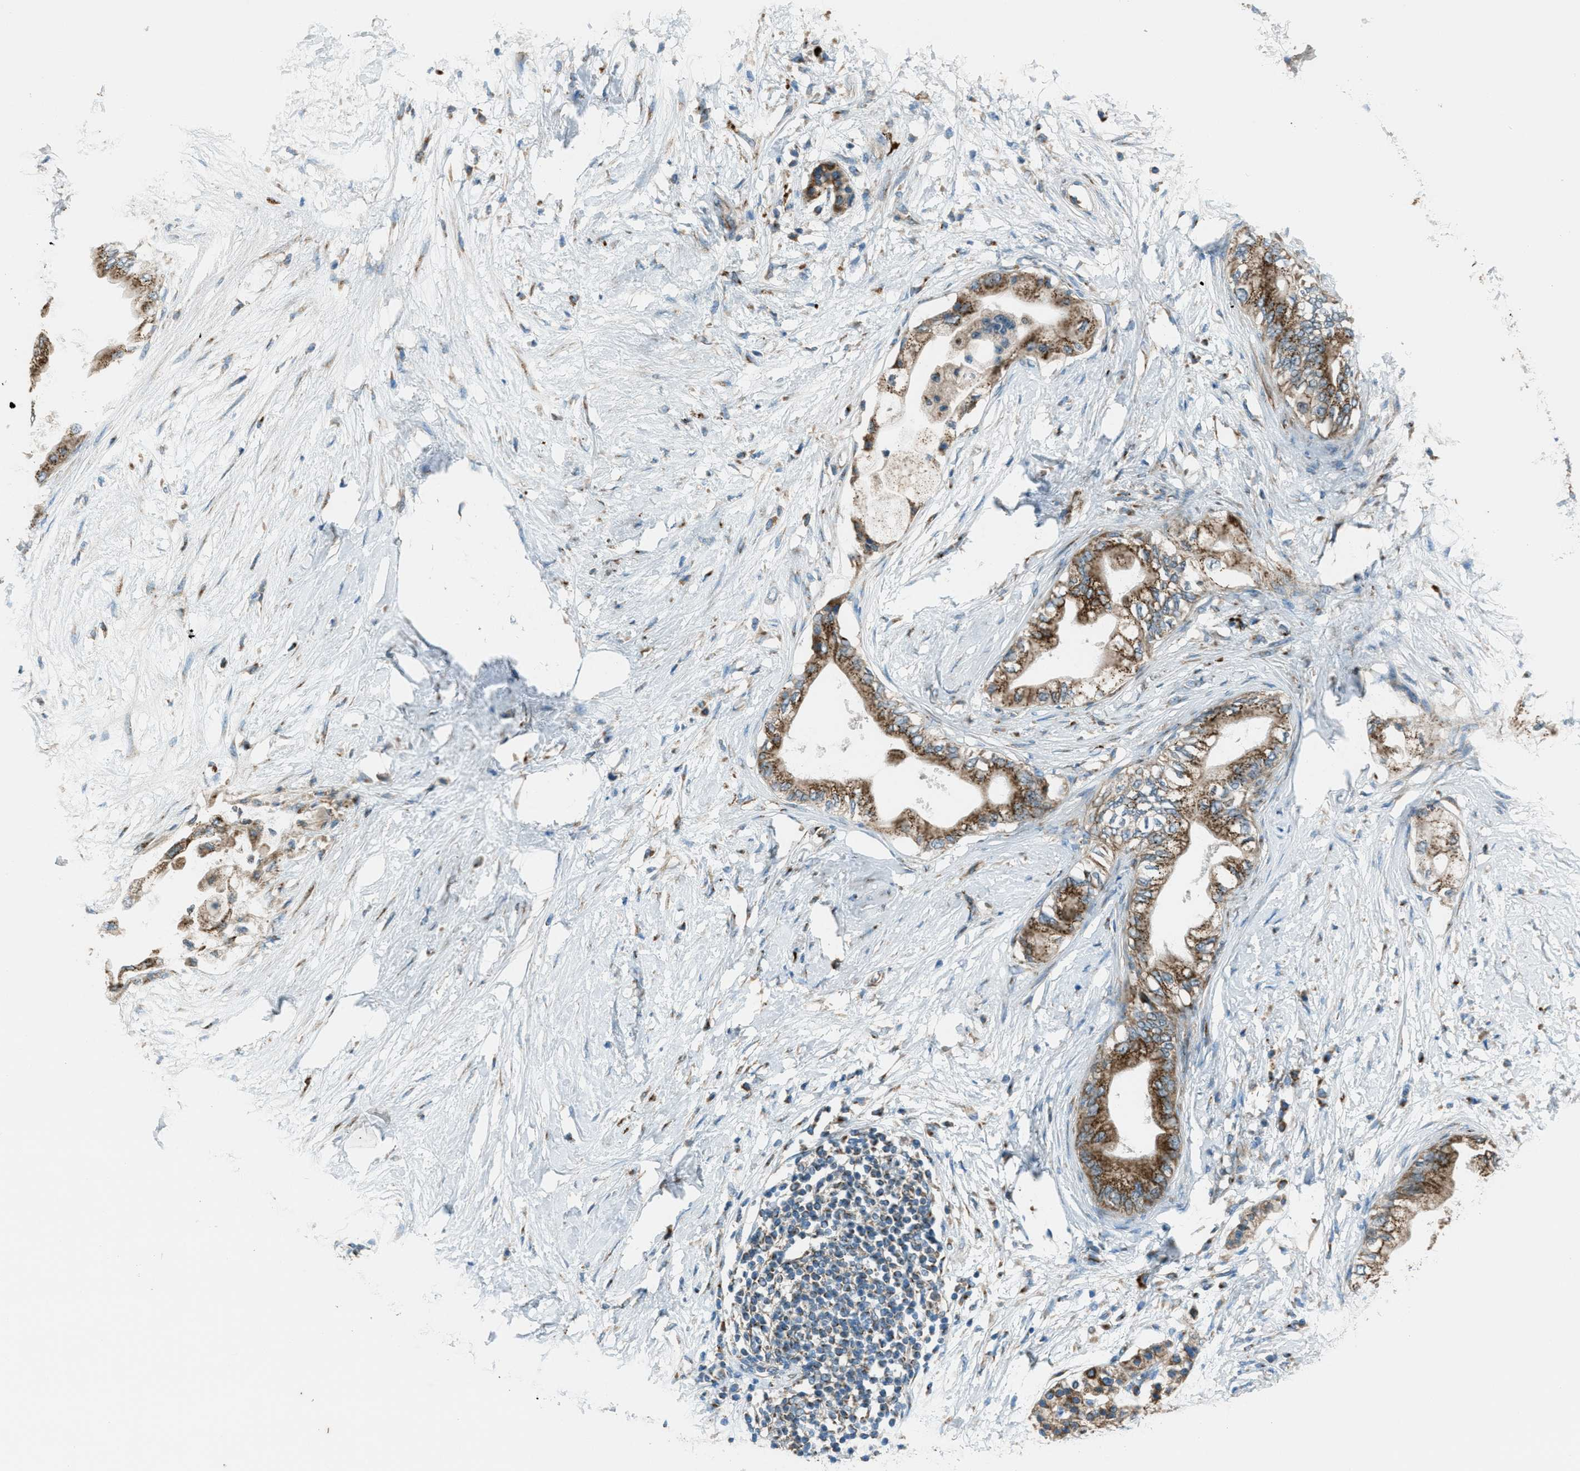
{"staining": {"intensity": "moderate", "quantity": ">75%", "location": "cytoplasmic/membranous"}, "tissue": "pancreatic cancer", "cell_type": "Tumor cells", "image_type": "cancer", "snomed": [{"axis": "morphology", "description": "Normal tissue, NOS"}, {"axis": "morphology", "description": "Adenocarcinoma, NOS"}, {"axis": "topography", "description": "Pancreas"}, {"axis": "topography", "description": "Duodenum"}], "caption": "There is medium levels of moderate cytoplasmic/membranous expression in tumor cells of pancreatic cancer, as demonstrated by immunohistochemical staining (brown color).", "gene": "BCKDK", "patient": {"sex": "female", "age": 60}}